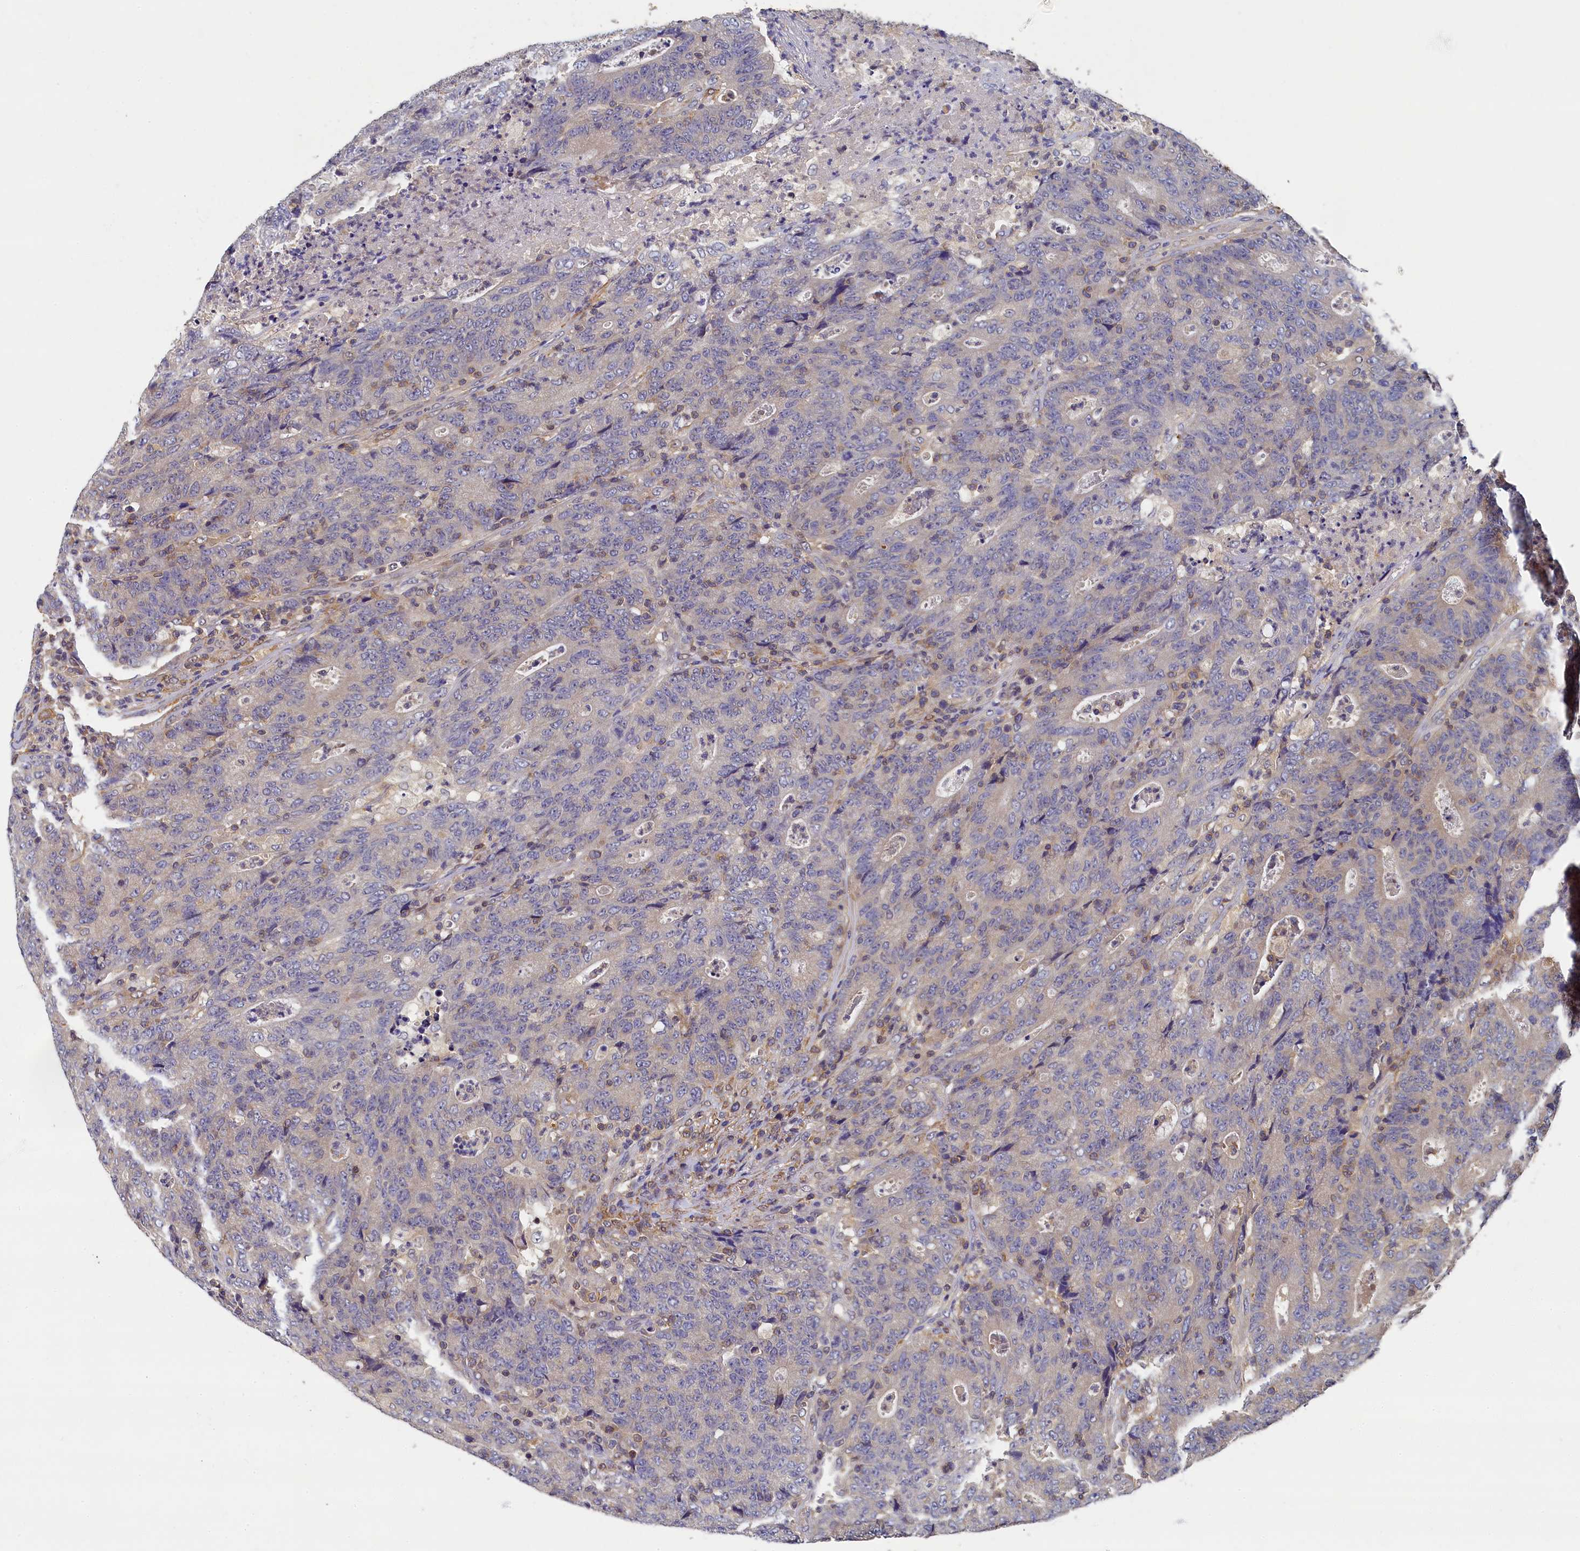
{"staining": {"intensity": "weak", "quantity": "<25%", "location": "cytoplasmic/membranous"}, "tissue": "colorectal cancer", "cell_type": "Tumor cells", "image_type": "cancer", "snomed": [{"axis": "morphology", "description": "Adenocarcinoma, NOS"}, {"axis": "topography", "description": "Colon"}], "caption": "This histopathology image is of colorectal cancer stained with IHC to label a protein in brown with the nuclei are counter-stained blue. There is no staining in tumor cells.", "gene": "TBCB", "patient": {"sex": "female", "age": 75}}